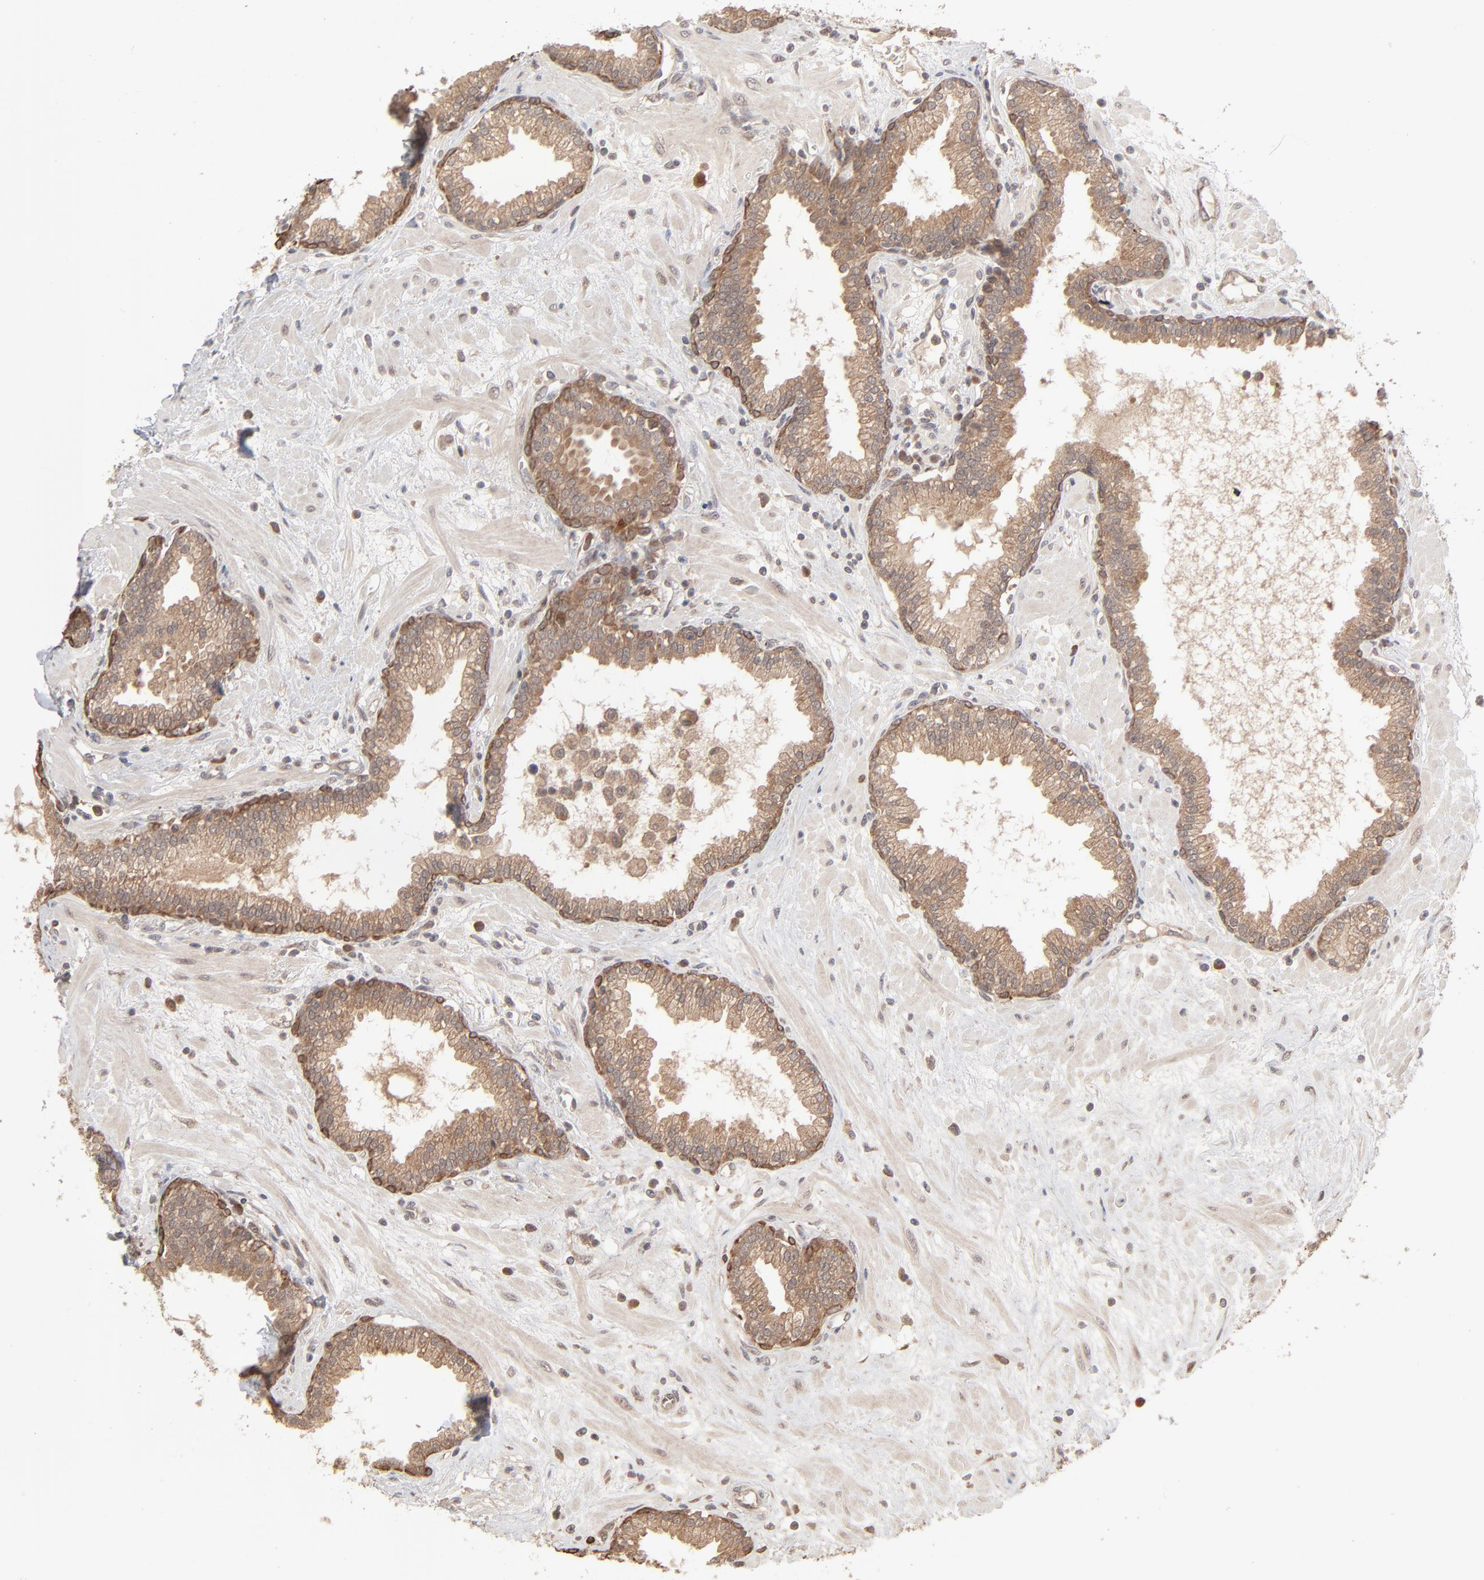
{"staining": {"intensity": "weak", "quantity": ">75%", "location": "cytoplasmic/membranous"}, "tissue": "prostate", "cell_type": "Glandular cells", "image_type": "normal", "snomed": [{"axis": "morphology", "description": "Normal tissue, NOS"}, {"axis": "topography", "description": "Prostate"}], "caption": "Protein expression analysis of normal human prostate reveals weak cytoplasmic/membranous positivity in about >75% of glandular cells.", "gene": "SCFD1", "patient": {"sex": "male", "age": 64}}